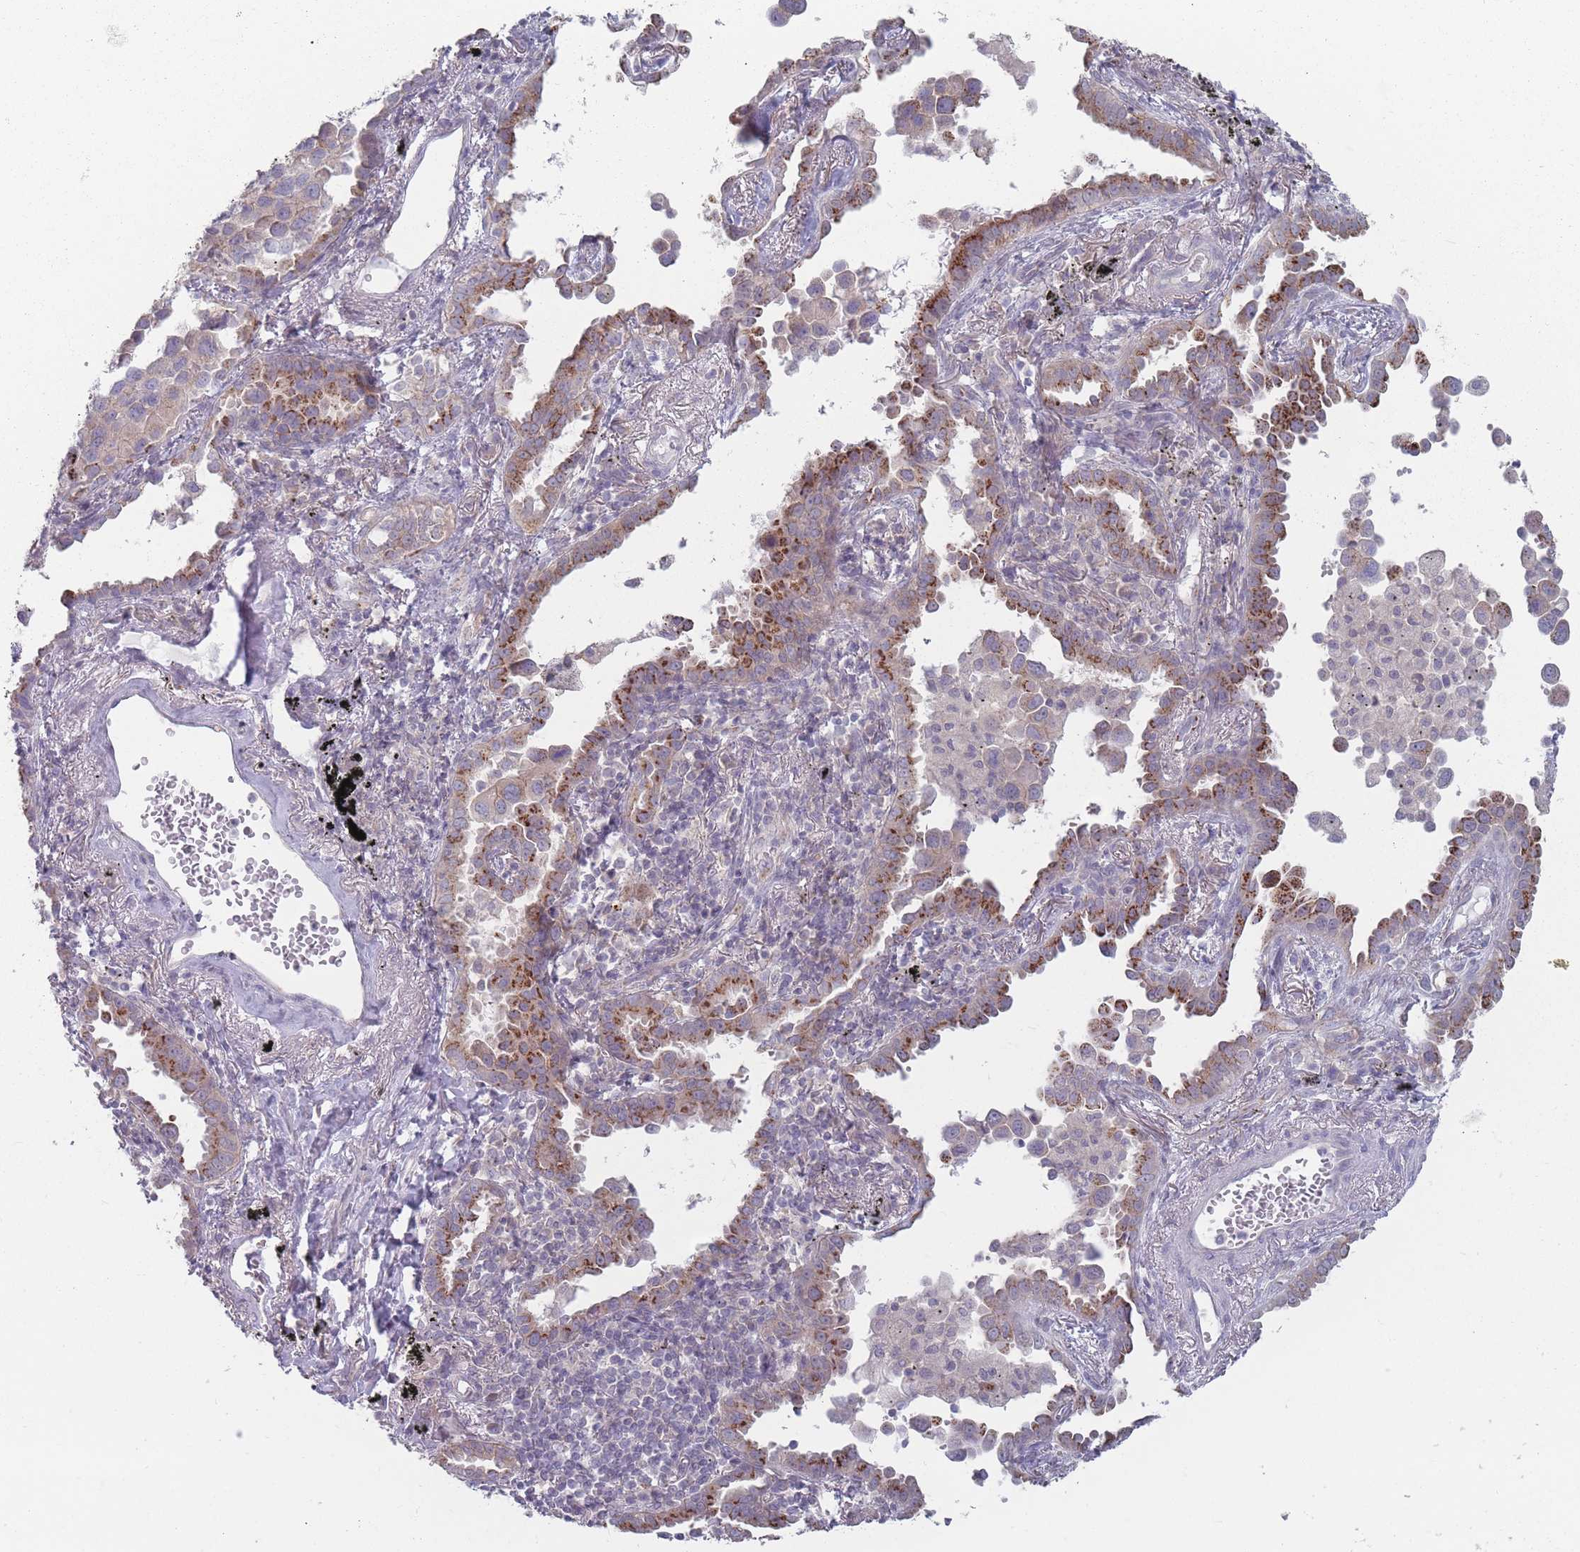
{"staining": {"intensity": "moderate", "quantity": "<25%", "location": "cytoplasmic/membranous"}, "tissue": "lung cancer", "cell_type": "Tumor cells", "image_type": "cancer", "snomed": [{"axis": "morphology", "description": "Adenocarcinoma, NOS"}, {"axis": "topography", "description": "Lung"}], "caption": "Immunohistochemistry micrograph of neoplastic tissue: human lung cancer (adenocarcinoma) stained using immunohistochemistry displays low levels of moderate protein expression localized specifically in the cytoplasmic/membranous of tumor cells, appearing as a cytoplasmic/membranous brown color.", "gene": "AKAIN1", "patient": {"sex": "male", "age": 67}}